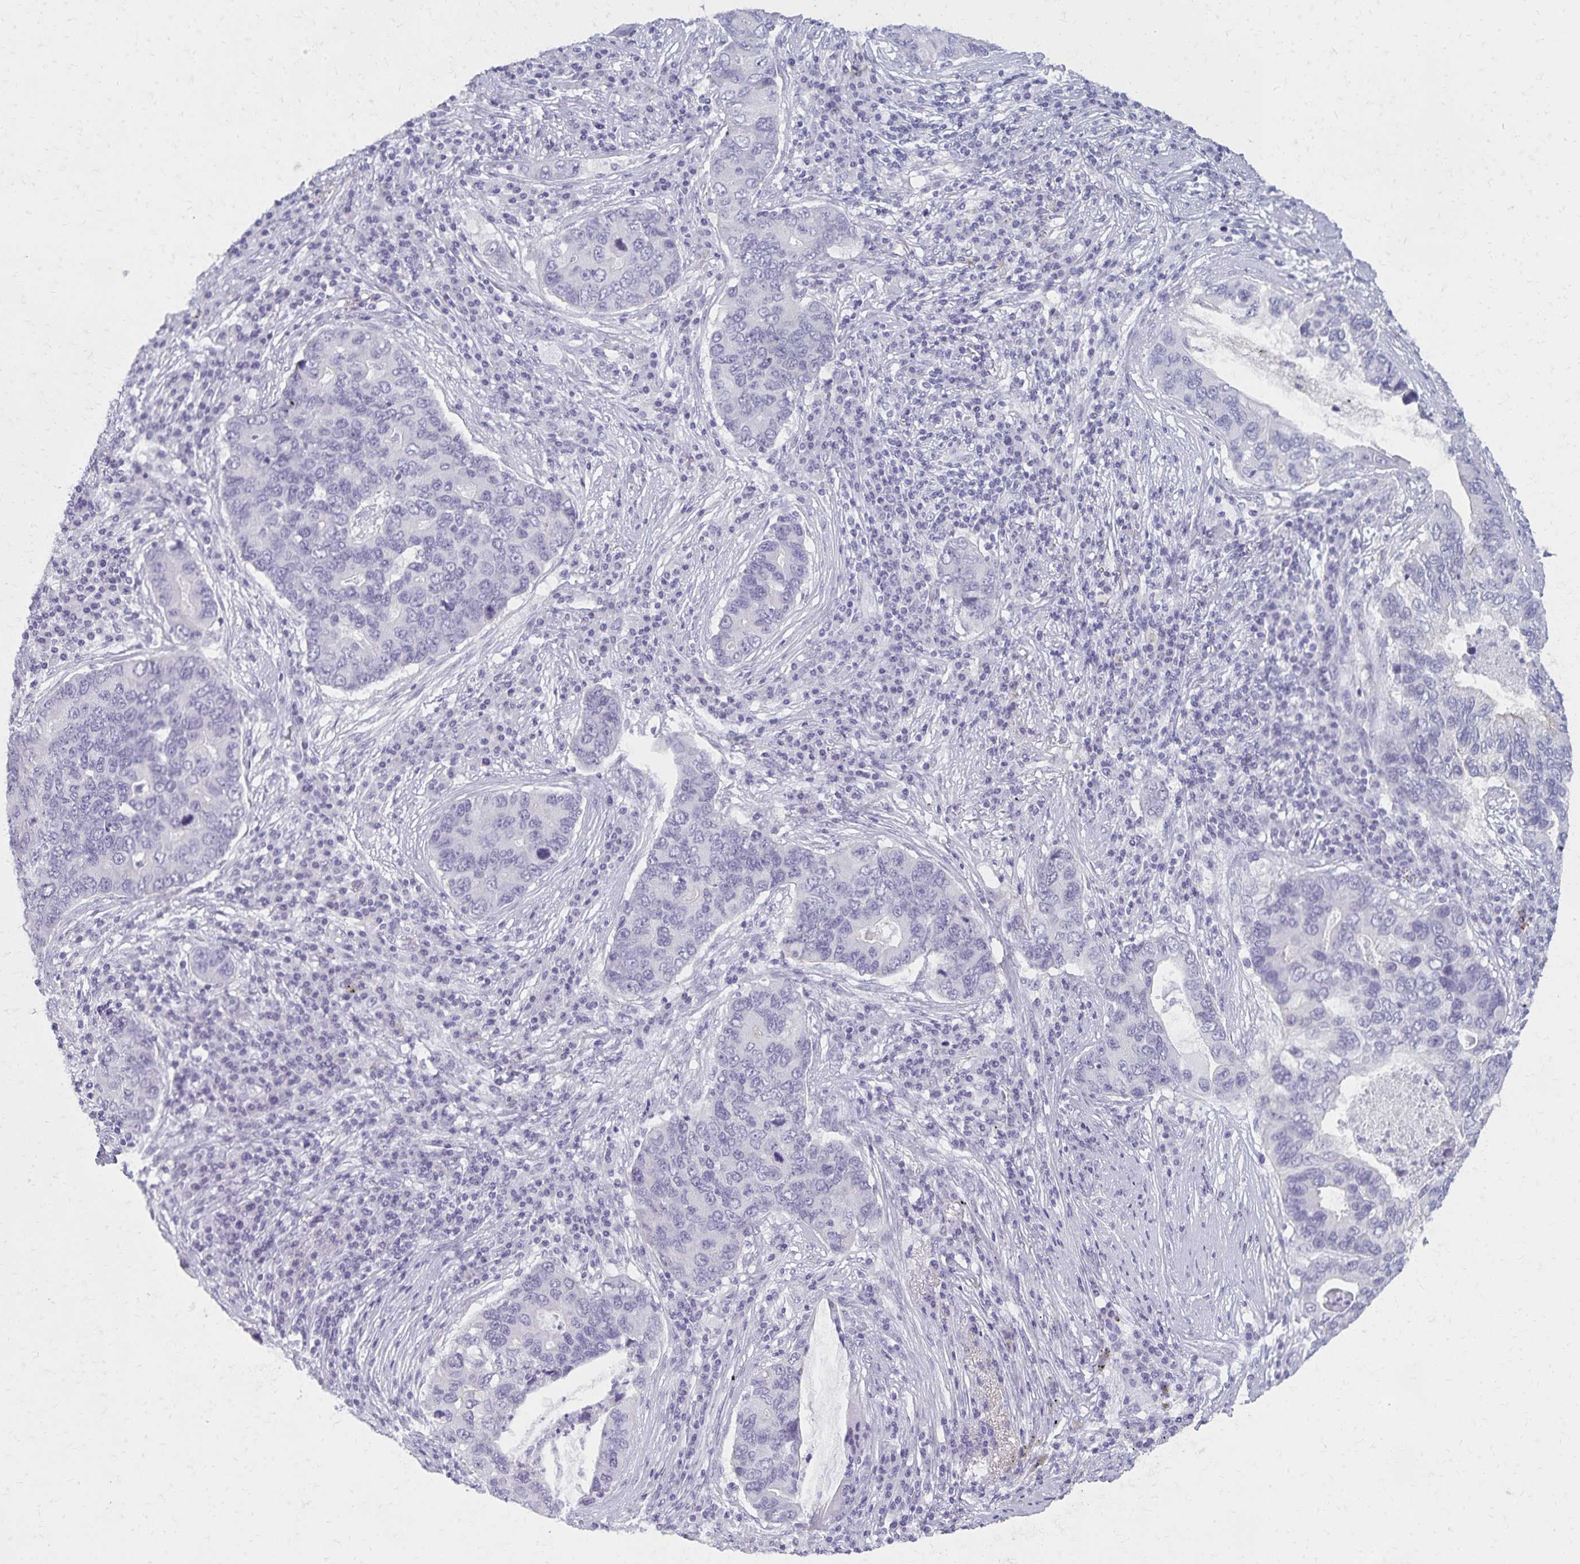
{"staining": {"intensity": "negative", "quantity": "none", "location": "none"}, "tissue": "lung cancer", "cell_type": "Tumor cells", "image_type": "cancer", "snomed": [{"axis": "morphology", "description": "Adenocarcinoma, NOS"}, {"axis": "morphology", "description": "Adenocarcinoma, metastatic, NOS"}, {"axis": "topography", "description": "Lymph node"}, {"axis": "topography", "description": "Lung"}], "caption": "This is a histopathology image of immunohistochemistry (IHC) staining of adenocarcinoma (lung), which shows no staining in tumor cells. (Immunohistochemistry (ihc), brightfield microscopy, high magnification).", "gene": "MORC4", "patient": {"sex": "female", "age": 54}}